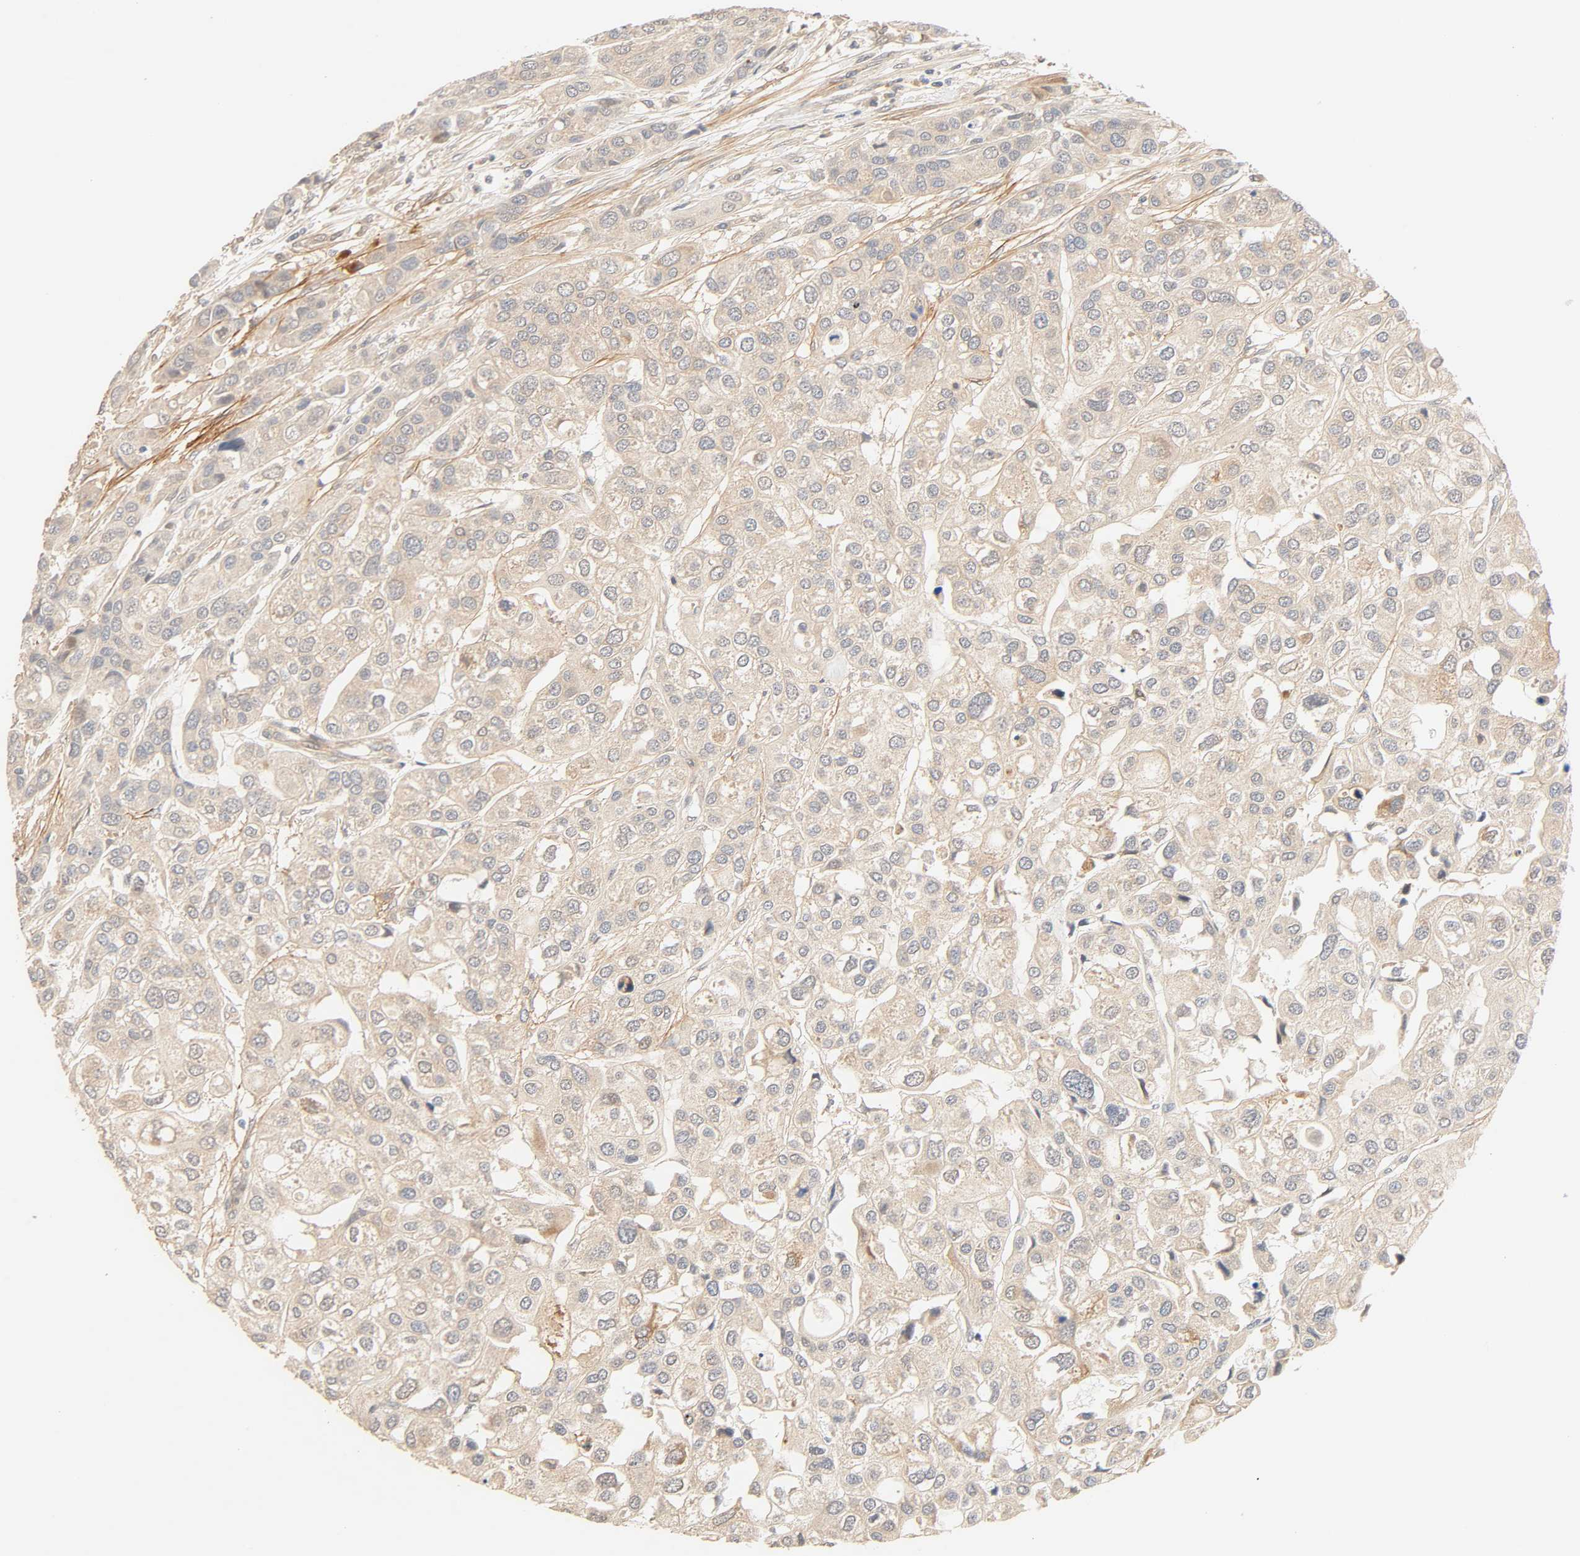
{"staining": {"intensity": "weak", "quantity": "25%-75%", "location": "cytoplasmic/membranous"}, "tissue": "urothelial cancer", "cell_type": "Tumor cells", "image_type": "cancer", "snomed": [{"axis": "morphology", "description": "Urothelial carcinoma, High grade"}, {"axis": "topography", "description": "Urinary bladder"}], "caption": "Urothelial cancer tissue shows weak cytoplasmic/membranous positivity in about 25%-75% of tumor cells", "gene": "CACNA1G", "patient": {"sex": "female", "age": 64}}